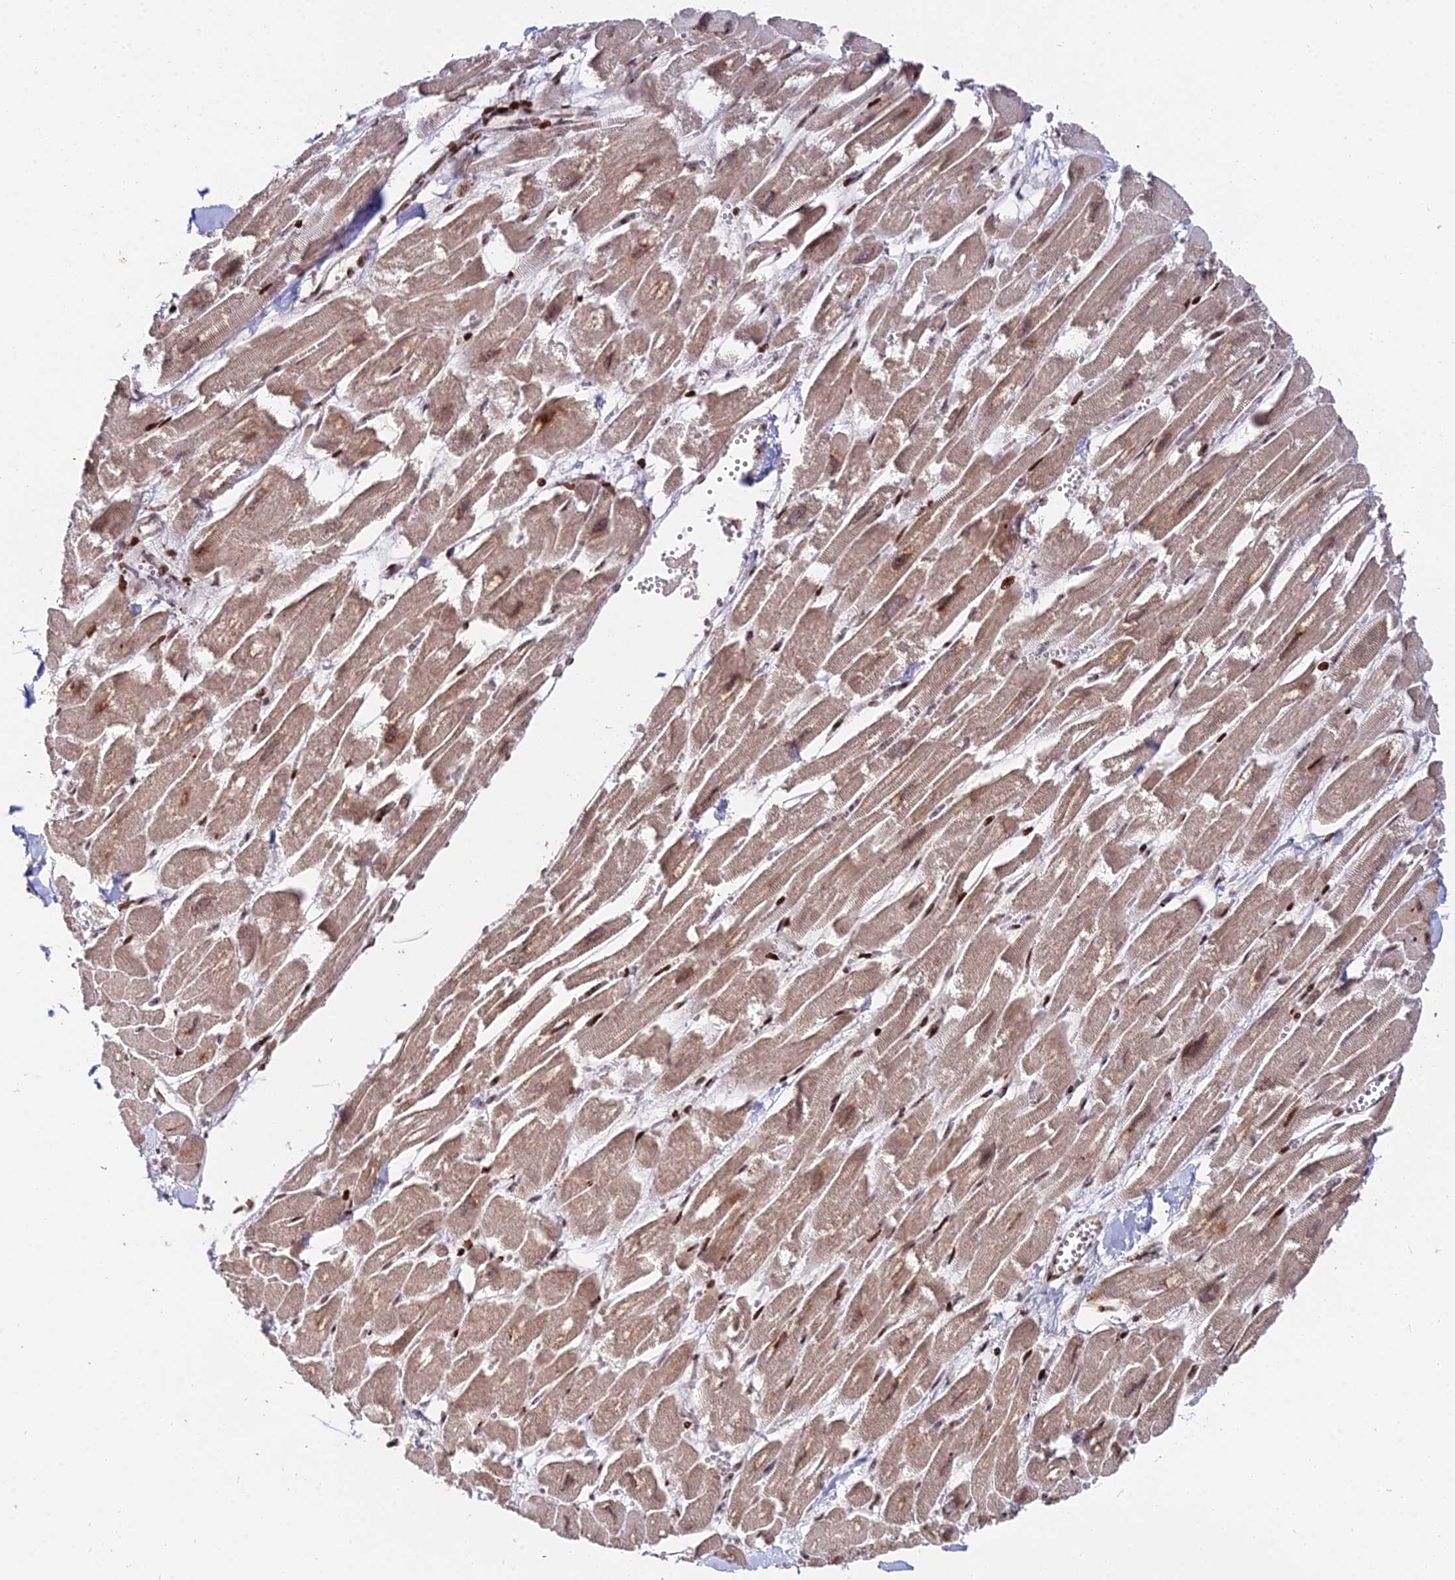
{"staining": {"intensity": "moderate", "quantity": ">75%", "location": "cytoplasmic/membranous,nuclear"}, "tissue": "heart muscle", "cell_type": "Cardiomyocytes", "image_type": "normal", "snomed": [{"axis": "morphology", "description": "Normal tissue, NOS"}, {"axis": "topography", "description": "Heart"}], "caption": "A high-resolution histopathology image shows IHC staining of benign heart muscle, which reveals moderate cytoplasmic/membranous,nuclear expression in approximately >75% of cardiomyocytes.", "gene": "RBMS2", "patient": {"sex": "male", "age": 54}}